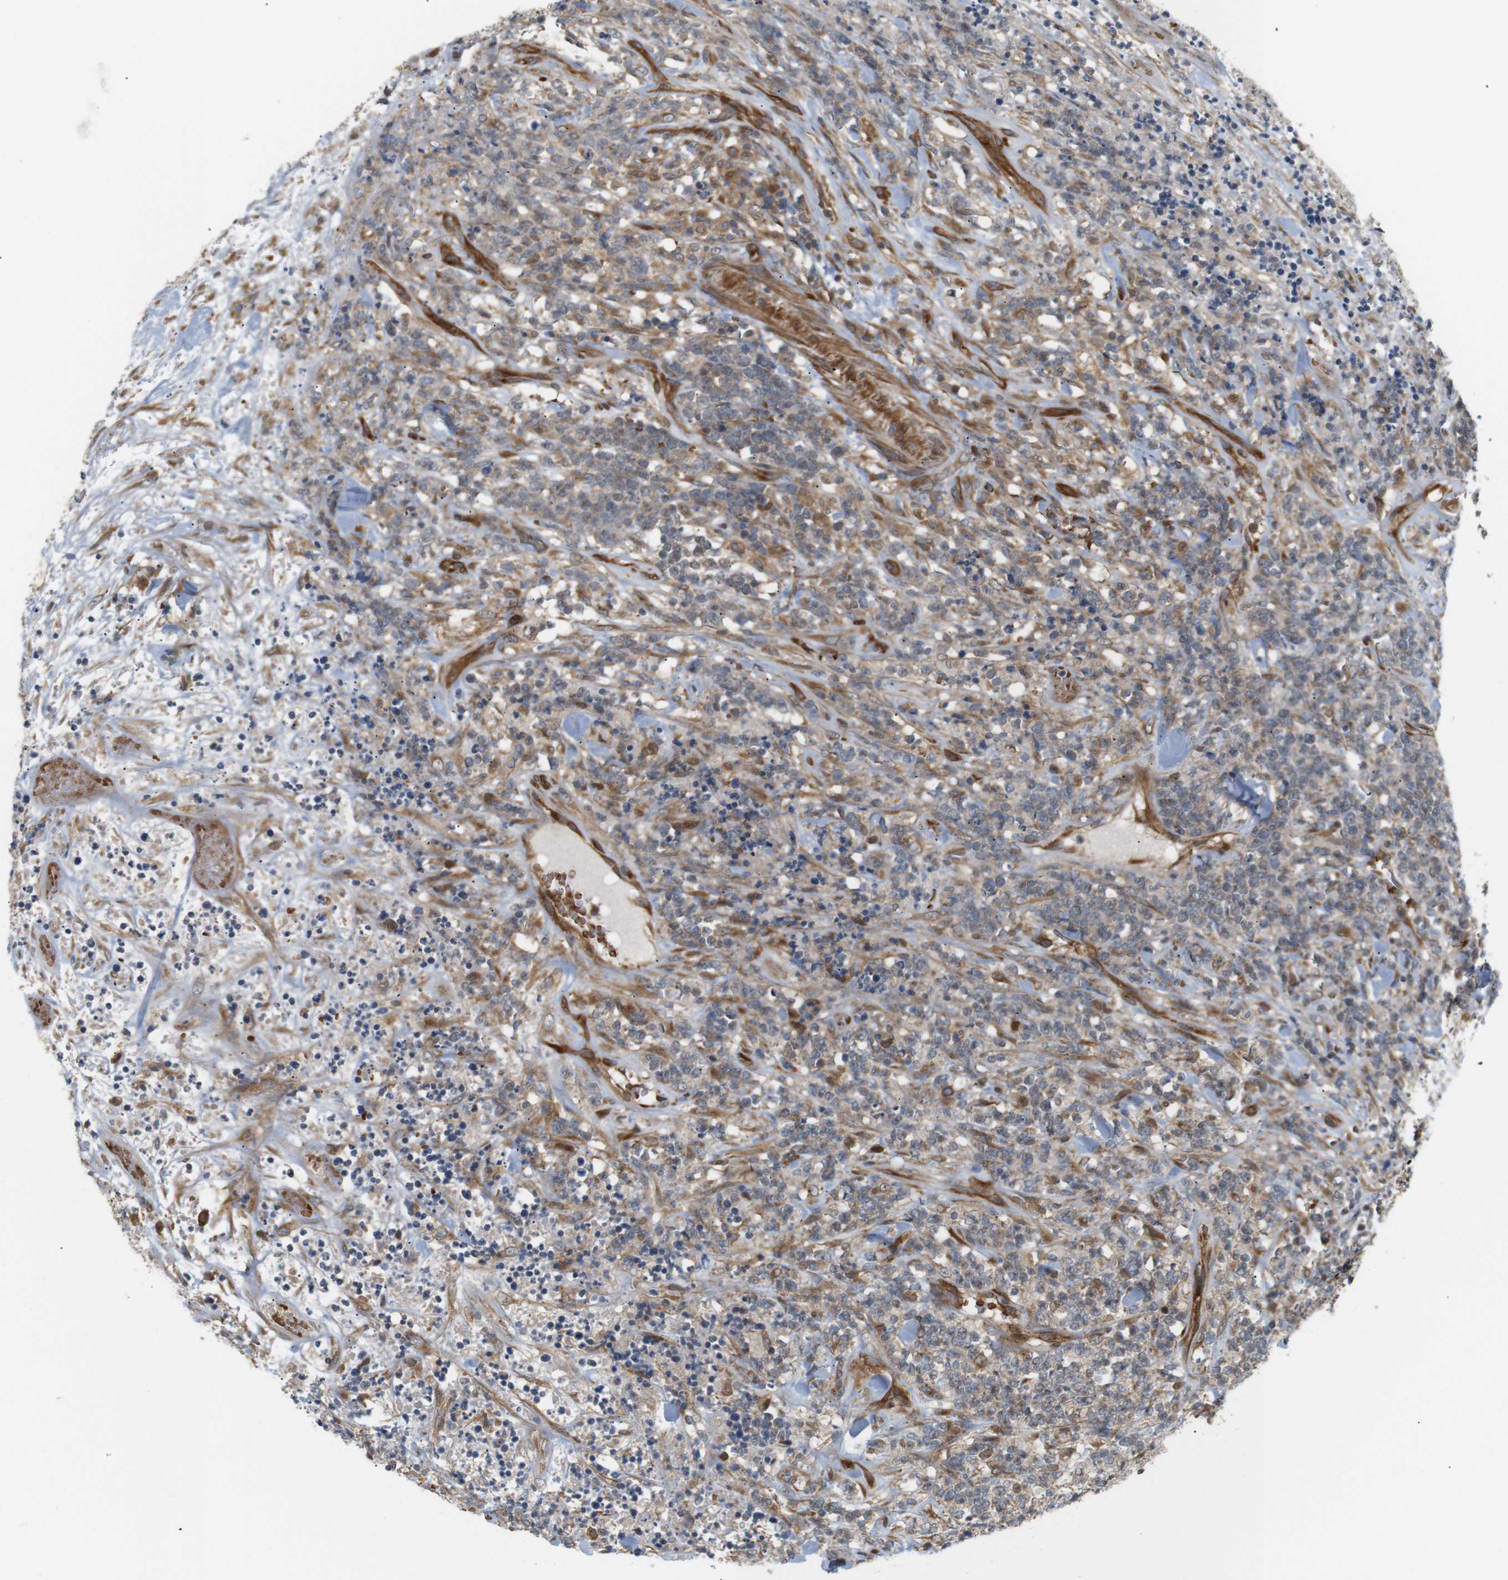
{"staining": {"intensity": "weak", "quantity": ">75%", "location": "cytoplasmic/membranous"}, "tissue": "lymphoma", "cell_type": "Tumor cells", "image_type": "cancer", "snomed": [{"axis": "morphology", "description": "Malignant lymphoma, non-Hodgkin's type, High grade"}, {"axis": "topography", "description": "Soft tissue"}], "caption": "Protein expression analysis of high-grade malignant lymphoma, non-Hodgkin's type exhibits weak cytoplasmic/membranous expression in approximately >75% of tumor cells. (brown staining indicates protein expression, while blue staining denotes nuclei).", "gene": "RPTOR", "patient": {"sex": "male", "age": 18}}